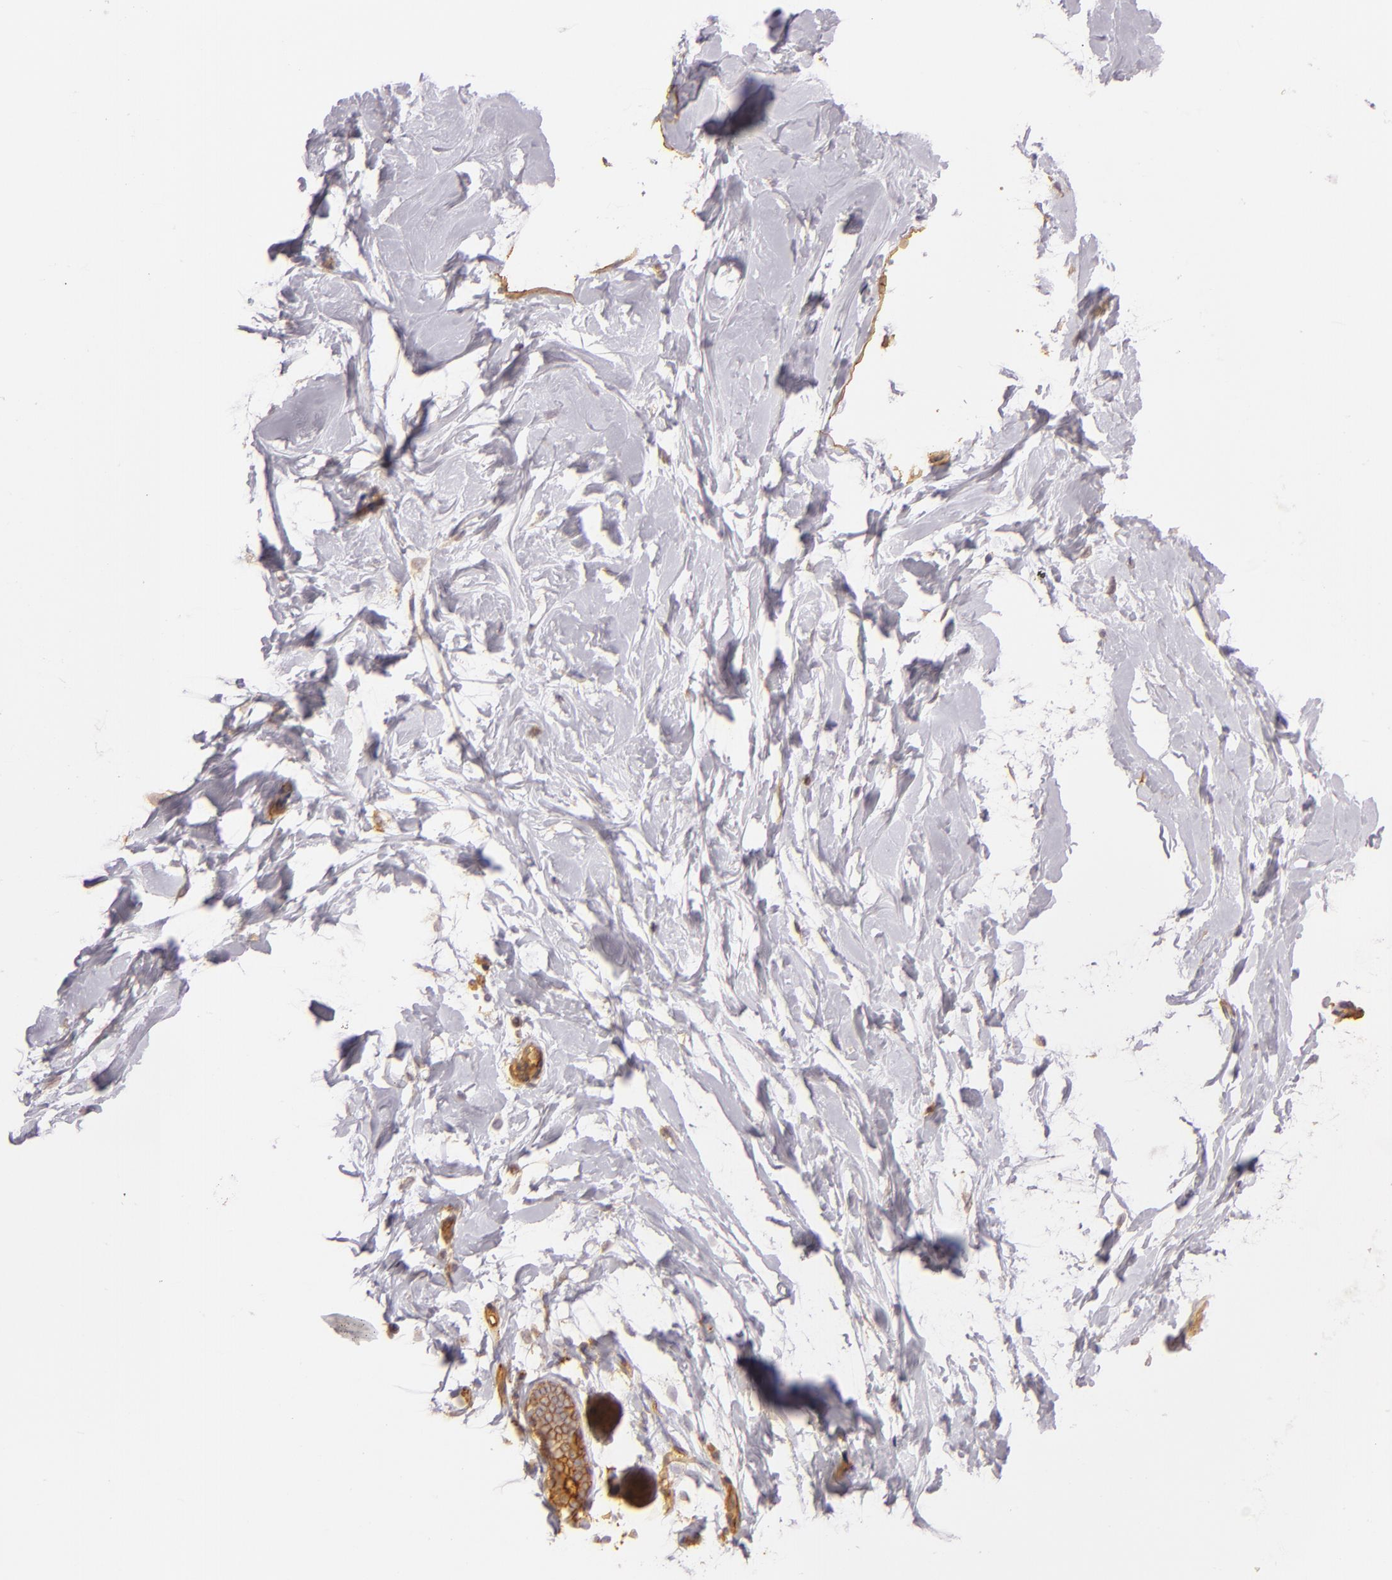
{"staining": {"intensity": "negative", "quantity": "none", "location": "none"}, "tissue": "breast", "cell_type": "Adipocytes", "image_type": "normal", "snomed": [{"axis": "morphology", "description": "Normal tissue, NOS"}, {"axis": "topography", "description": "Breast"}], "caption": "Adipocytes are negative for brown protein staining in benign breast. Brightfield microscopy of immunohistochemistry (IHC) stained with DAB (brown) and hematoxylin (blue), captured at high magnification.", "gene": "CD59", "patient": {"sex": "female", "age": 23}}